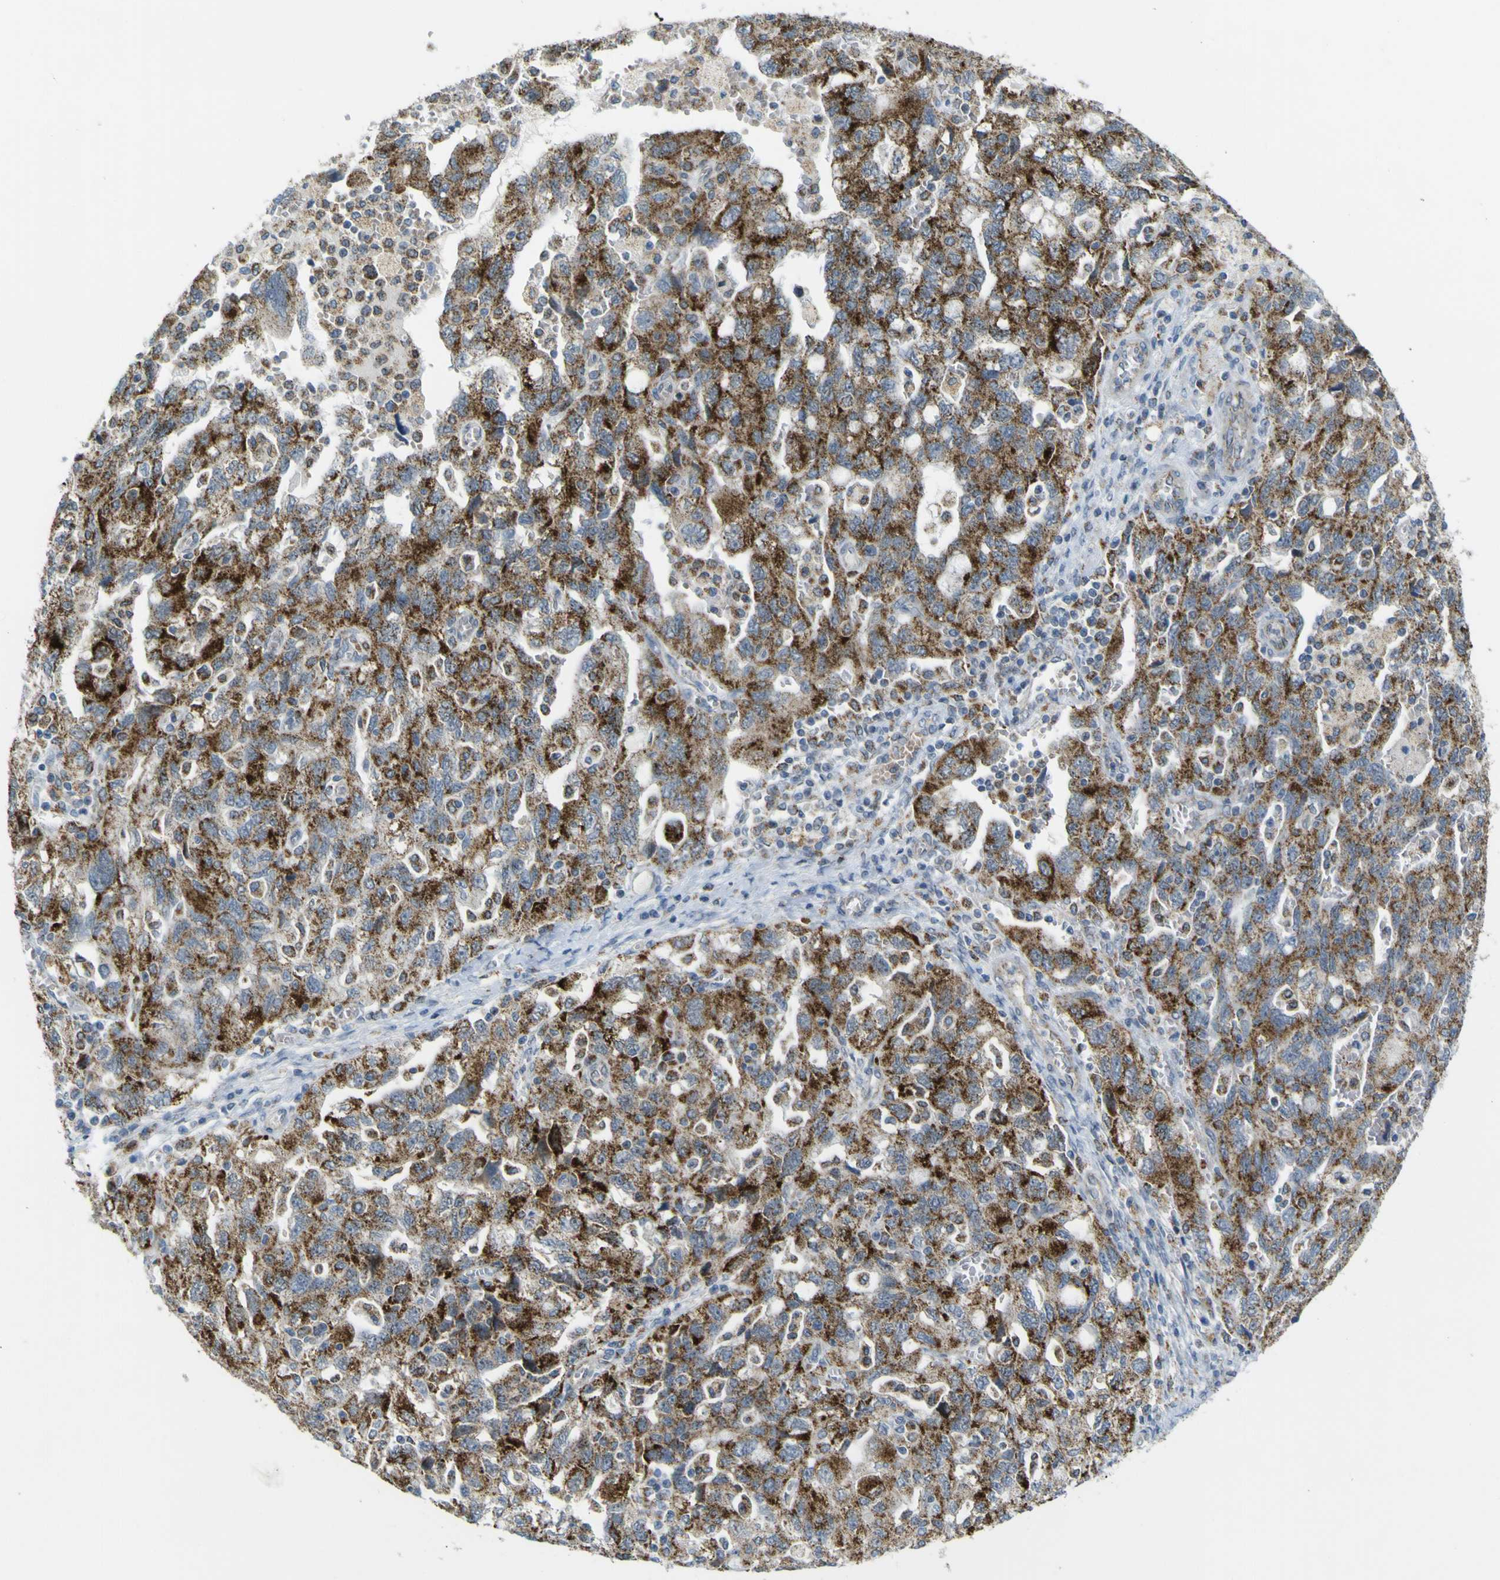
{"staining": {"intensity": "strong", "quantity": ">75%", "location": "cytoplasmic/membranous"}, "tissue": "ovarian cancer", "cell_type": "Tumor cells", "image_type": "cancer", "snomed": [{"axis": "morphology", "description": "Carcinoma, NOS"}, {"axis": "morphology", "description": "Cystadenocarcinoma, serous, NOS"}, {"axis": "topography", "description": "Ovary"}], "caption": "An immunohistochemistry (IHC) image of tumor tissue is shown. Protein staining in brown shows strong cytoplasmic/membranous positivity in serous cystadenocarcinoma (ovarian) within tumor cells. Using DAB (brown) and hematoxylin (blue) stains, captured at high magnification using brightfield microscopy.", "gene": "ACBD5", "patient": {"sex": "female", "age": 69}}